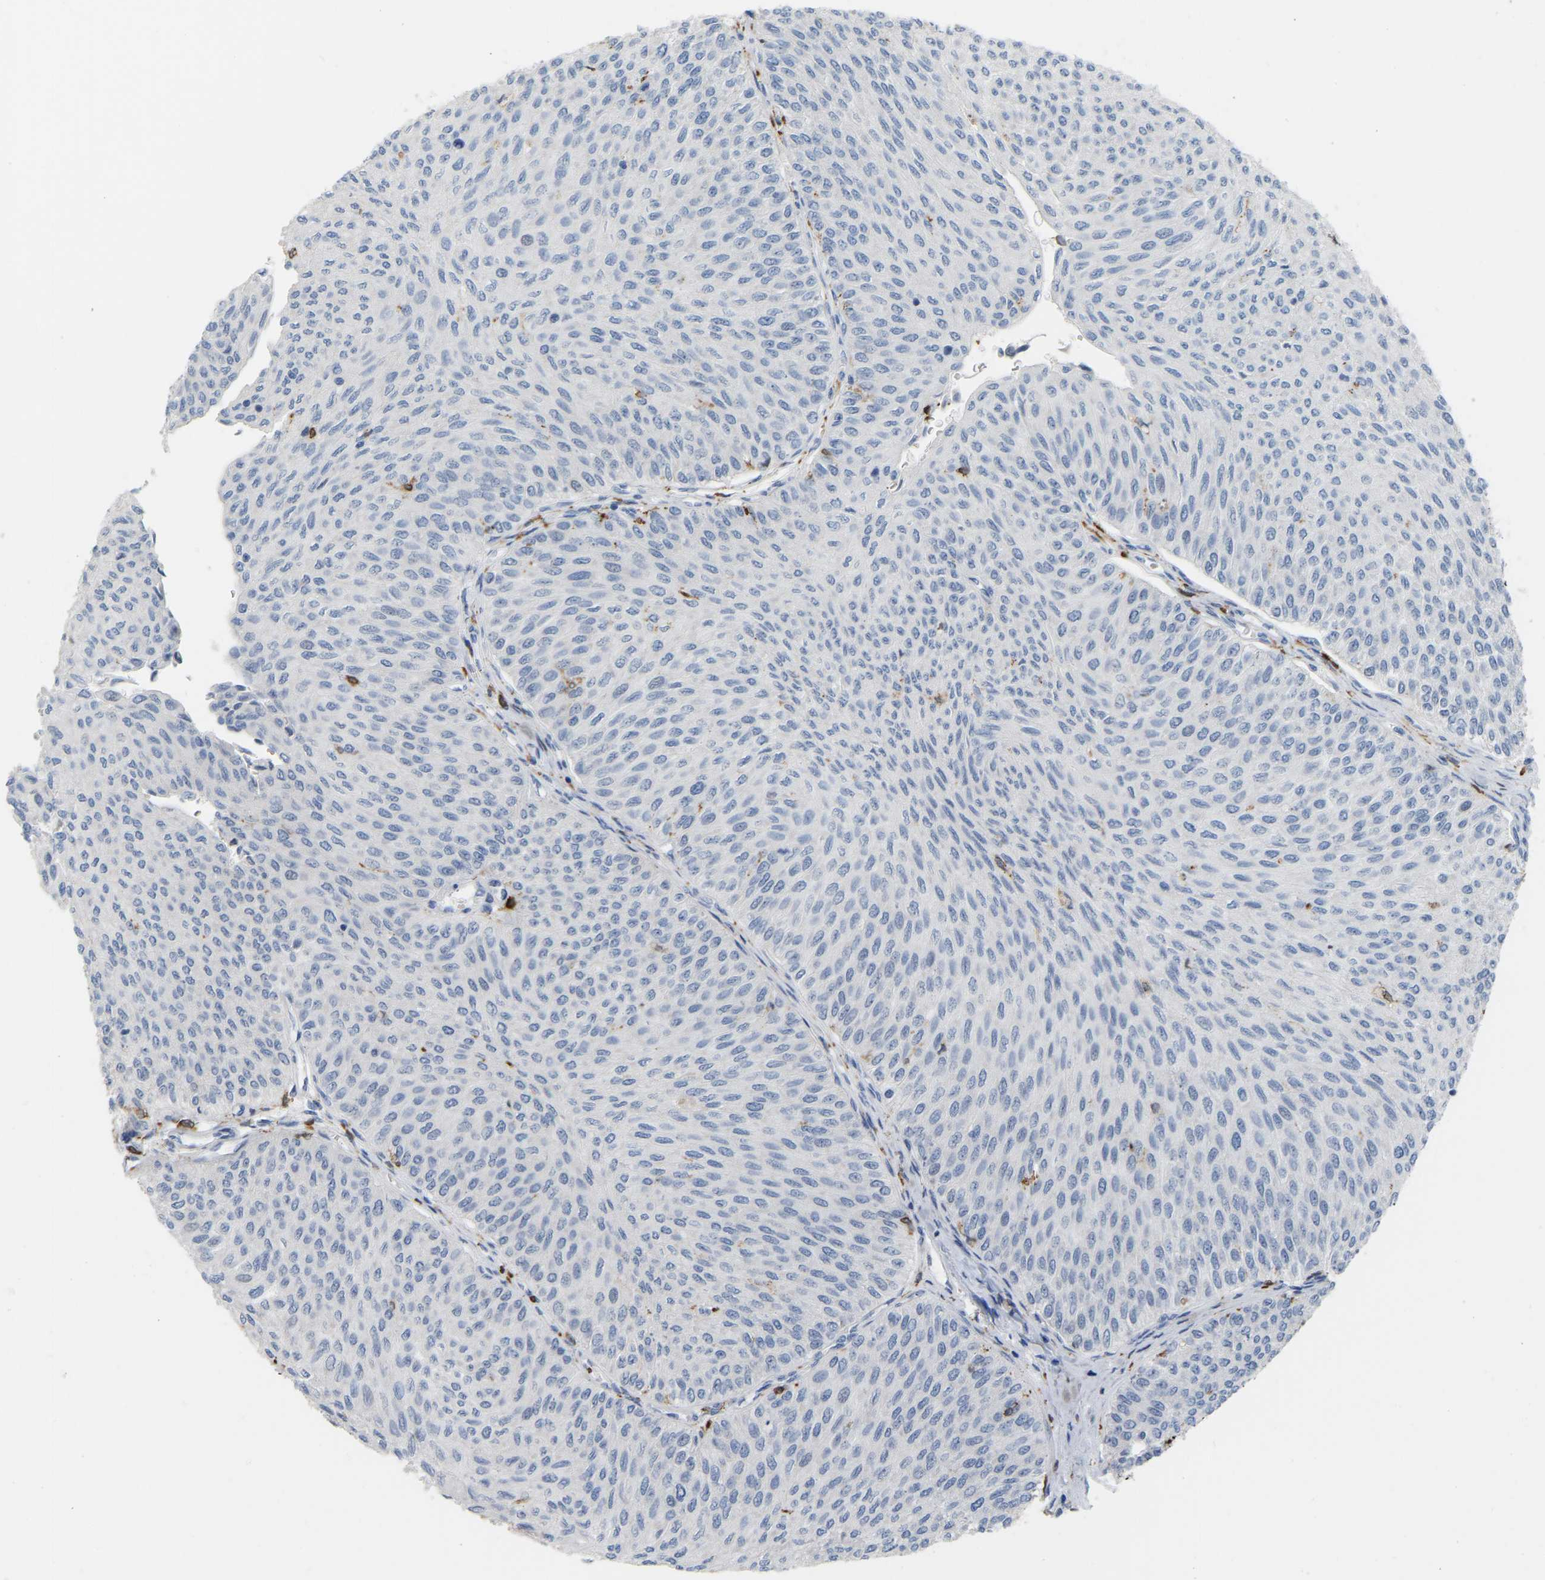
{"staining": {"intensity": "negative", "quantity": "none", "location": "none"}, "tissue": "urothelial cancer", "cell_type": "Tumor cells", "image_type": "cancer", "snomed": [{"axis": "morphology", "description": "Urothelial carcinoma, Low grade"}, {"axis": "topography", "description": "Urinary bladder"}], "caption": "The image shows no significant expression in tumor cells of urothelial cancer. The staining is performed using DAB brown chromogen with nuclei counter-stained in using hematoxylin.", "gene": "PTGS1", "patient": {"sex": "male", "age": 78}}